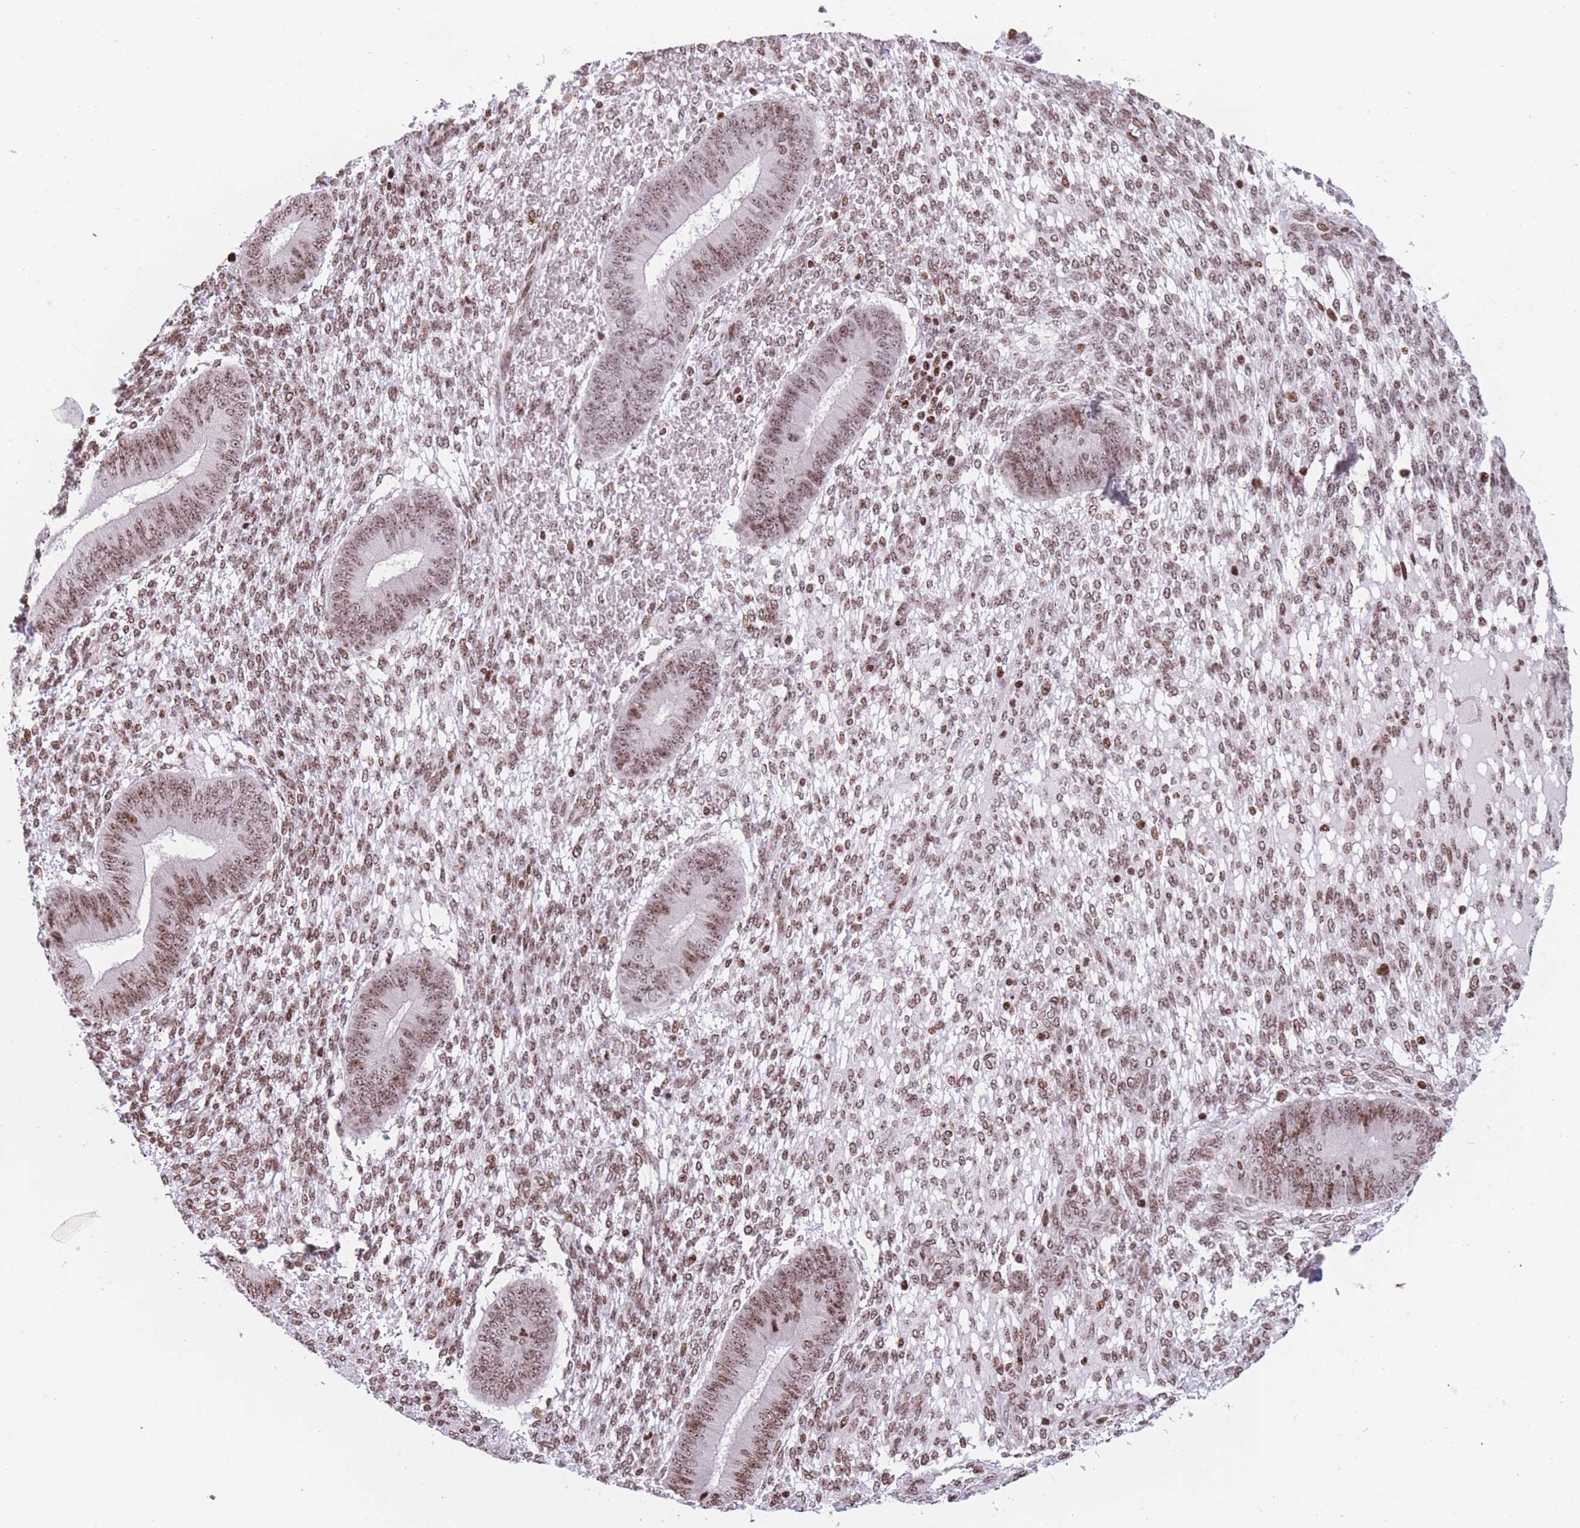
{"staining": {"intensity": "moderate", "quantity": ">75%", "location": "nuclear"}, "tissue": "endometrium", "cell_type": "Cells in endometrial stroma", "image_type": "normal", "snomed": [{"axis": "morphology", "description": "Normal tissue, NOS"}, {"axis": "topography", "description": "Endometrium"}], "caption": "Moderate nuclear protein expression is appreciated in about >75% of cells in endometrial stroma in endometrium.", "gene": "AK9", "patient": {"sex": "female", "age": 49}}